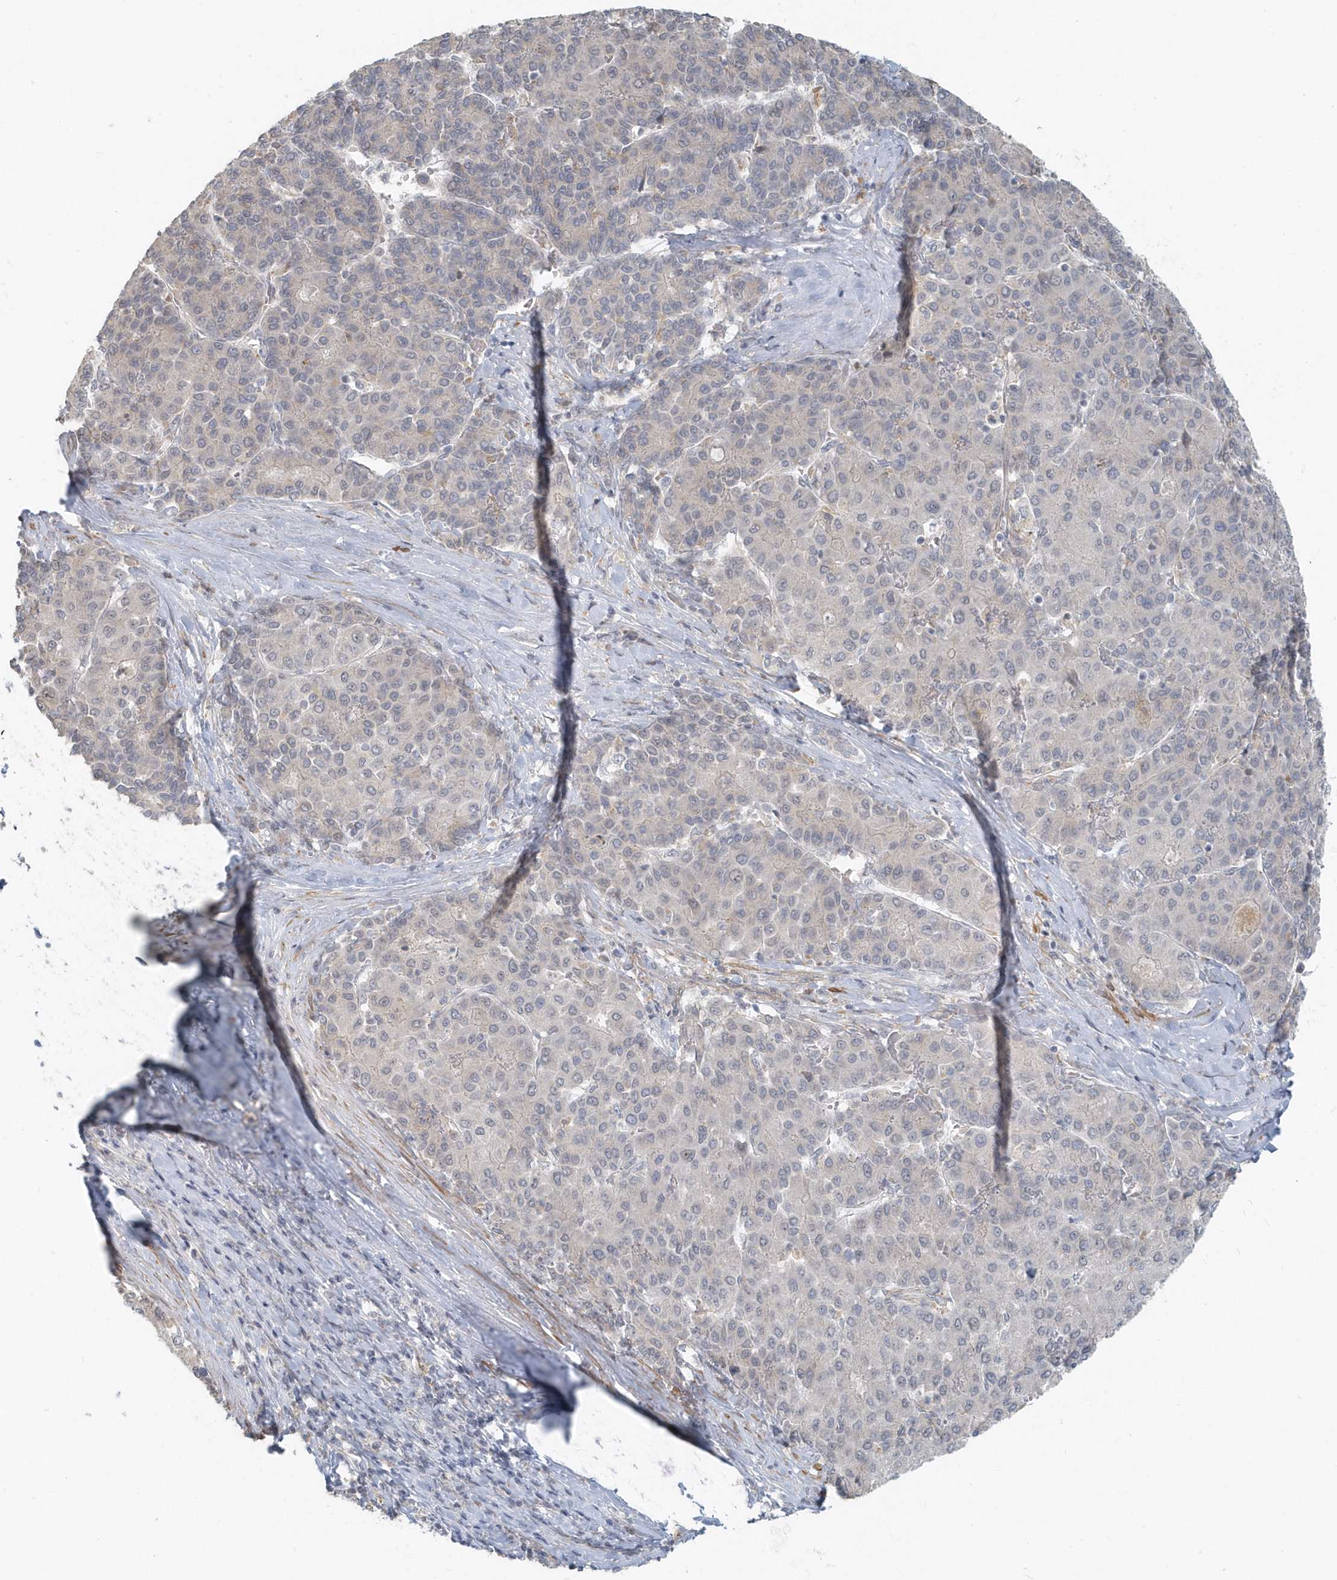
{"staining": {"intensity": "weak", "quantity": "<25%", "location": "cytoplasmic/membranous"}, "tissue": "liver cancer", "cell_type": "Tumor cells", "image_type": "cancer", "snomed": [{"axis": "morphology", "description": "Carcinoma, Hepatocellular, NOS"}, {"axis": "topography", "description": "Liver"}], "caption": "This is an immunohistochemistry (IHC) image of human liver hepatocellular carcinoma. There is no staining in tumor cells.", "gene": "NAPB", "patient": {"sex": "male", "age": 65}}